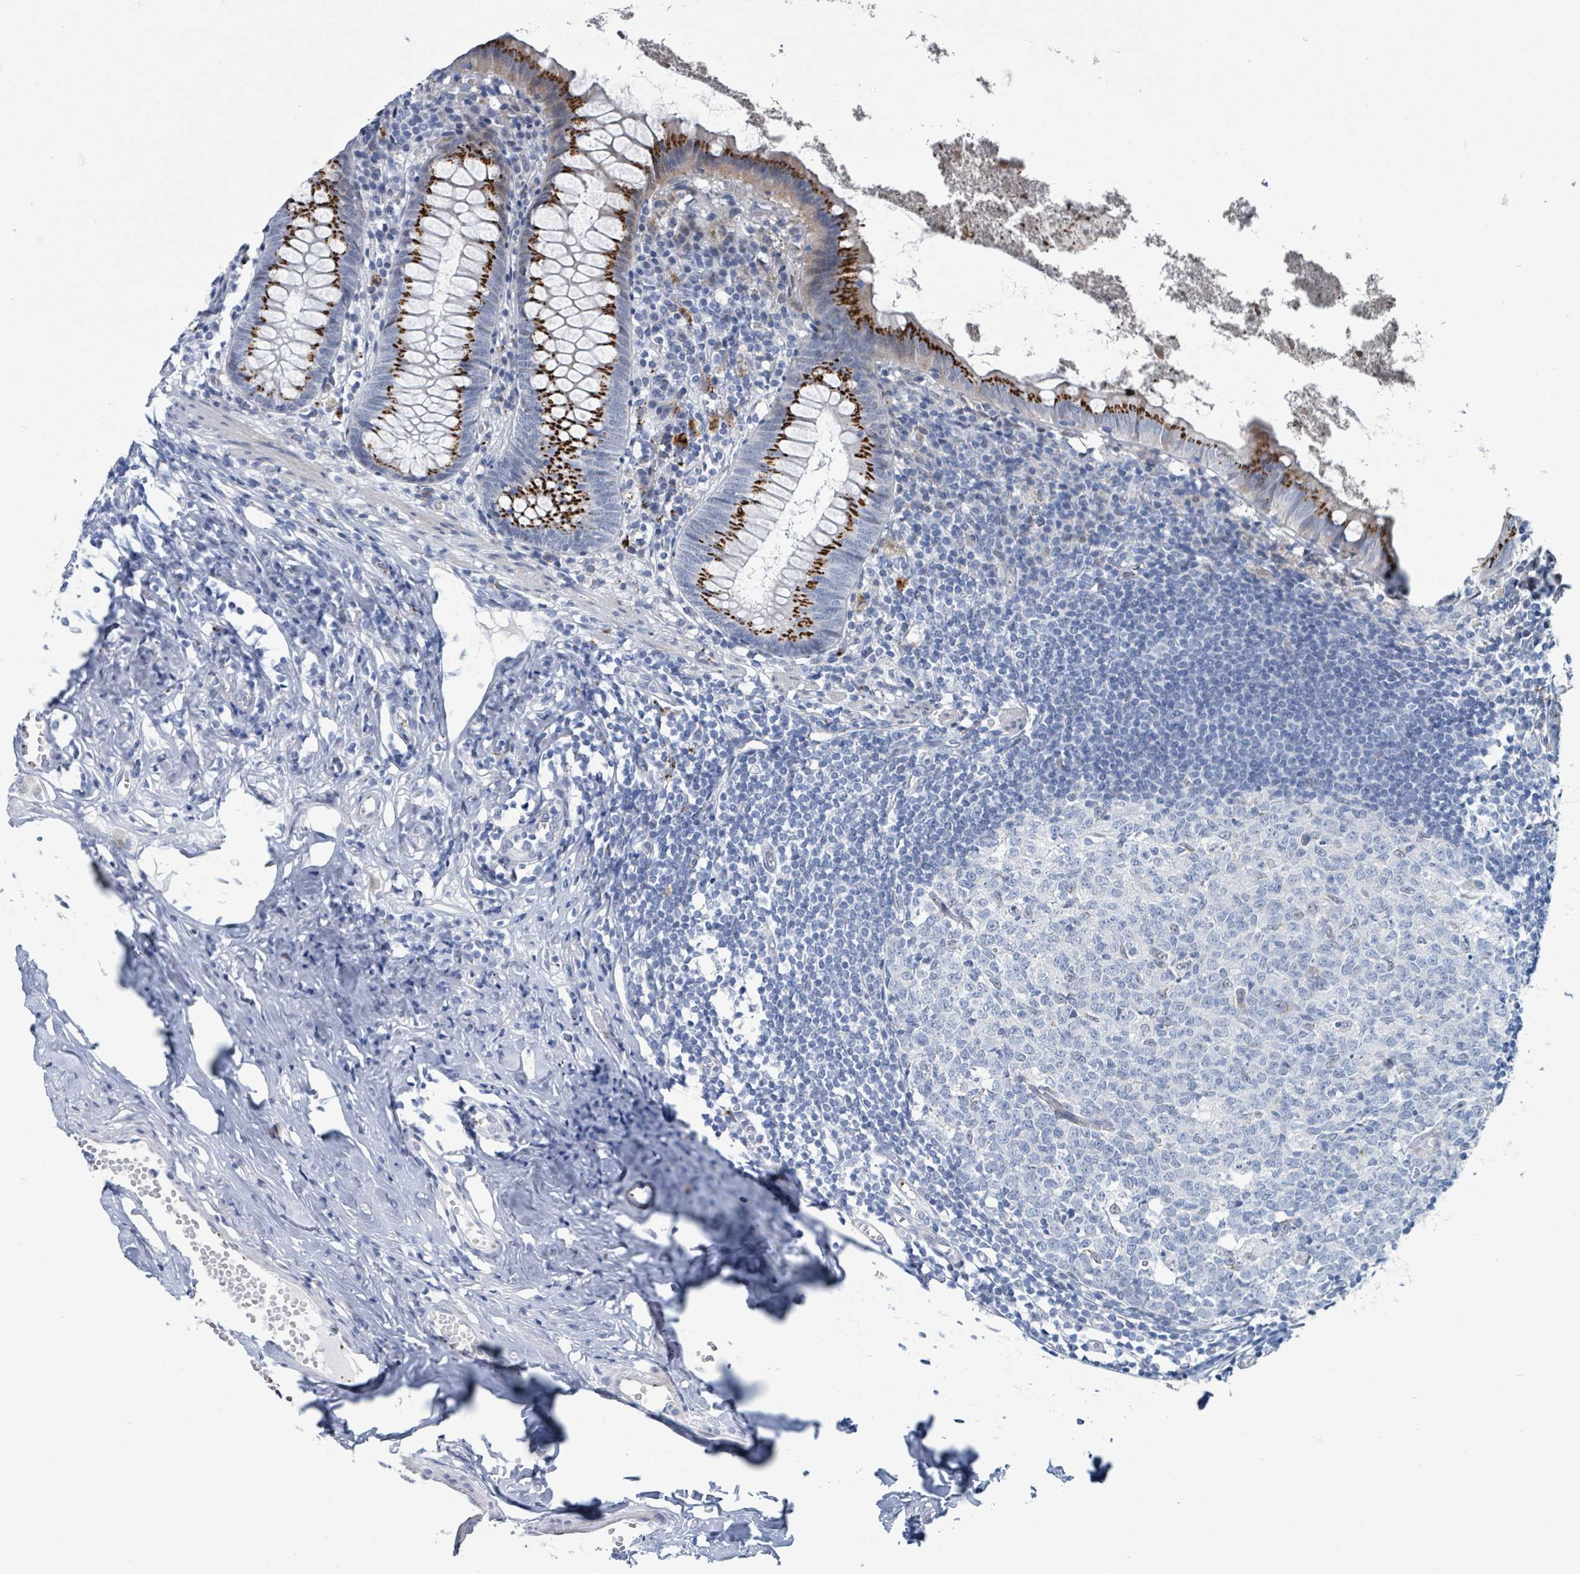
{"staining": {"intensity": "strong", "quantity": "25%-75%", "location": "cytoplasmic/membranous"}, "tissue": "appendix", "cell_type": "Glandular cells", "image_type": "normal", "snomed": [{"axis": "morphology", "description": "Normal tissue, NOS"}, {"axis": "topography", "description": "Appendix"}], "caption": "Immunohistochemical staining of normal human appendix displays high levels of strong cytoplasmic/membranous expression in about 25%-75% of glandular cells.", "gene": "DCAF5", "patient": {"sex": "female", "age": 51}}